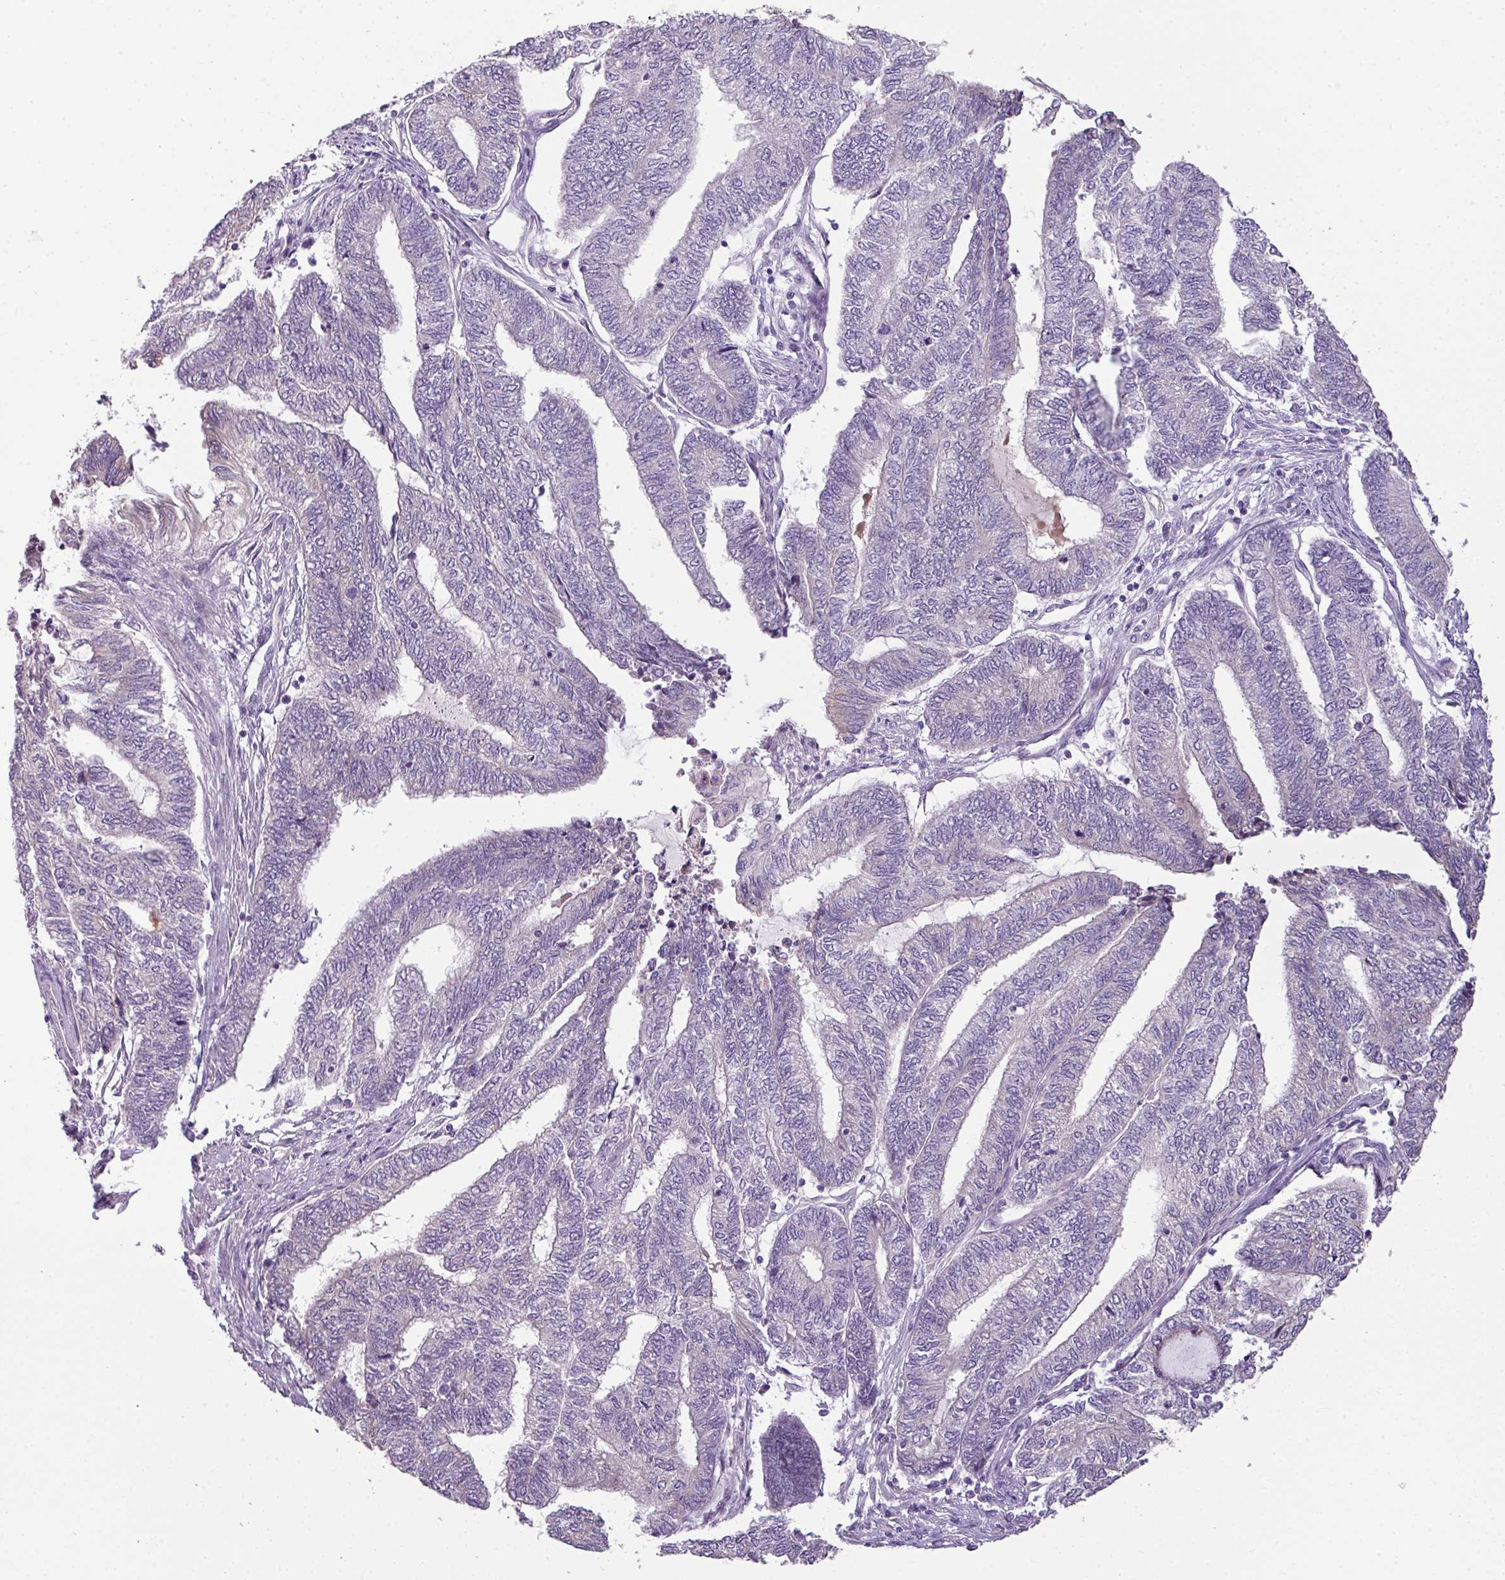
{"staining": {"intensity": "negative", "quantity": "none", "location": "none"}, "tissue": "endometrial cancer", "cell_type": "Tumor cells", "image_type": "cancer", "snomed": [{"axis": "morphology", "description": "Adenocarcinoma, NOS"}, {"axis": "topography", "description": "Uterus"}, {"axis": "topography", "description": "Endometrium"}], "caption": "A high-resolution histopathology image shows immunohistochemistry (IHC) staining of endometrial cancer (adenocarcinoma), which reveals no significant positivity in tumor cells. (Immunohistochemistry, brightfield microscopy, high magnification).", "gene": "PIK3R5", "patient": {"sex": "female", "age": 70}}